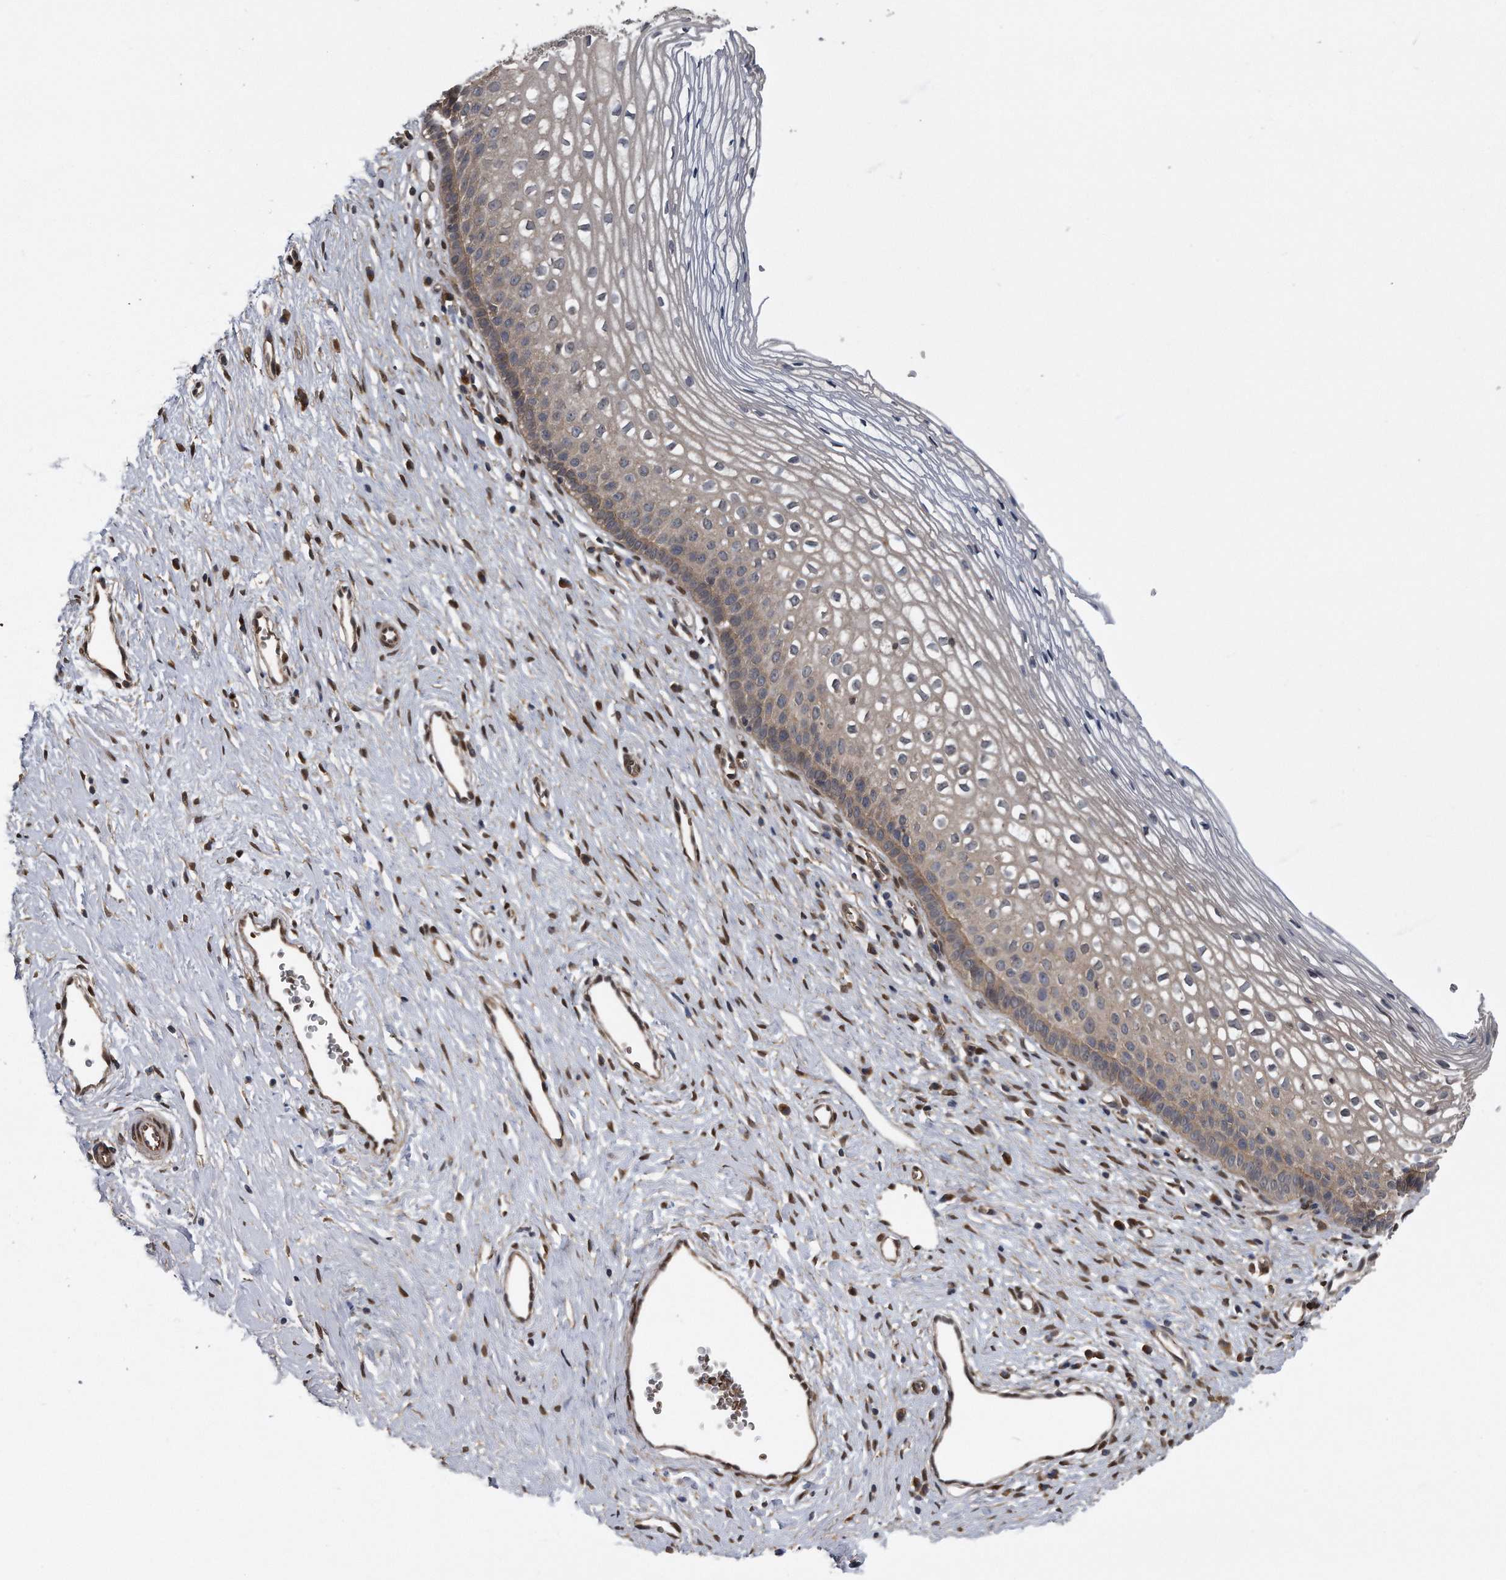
{"staining": {"intensity": "weak", "quantity": "25%-75%", "location": "cytoplasmic/membranous"}, "tissue": "cervix", "cell_type": "Glandular cells", "image_type": "normal", "snomed": [{"axis": "morphology", "description": "Normal tissue, NOS"}, {"axis": "topography", "description": "Cervix"}], "caption": "This image shows immunohistochemistry (IHC) staining of unremarkable human cervix, with low weak cytoplasmic/membranous staining in about 25%-75% of glandular cells.", "gene": "ZNF79", "patient": {"sex": "female", "age": 27}}